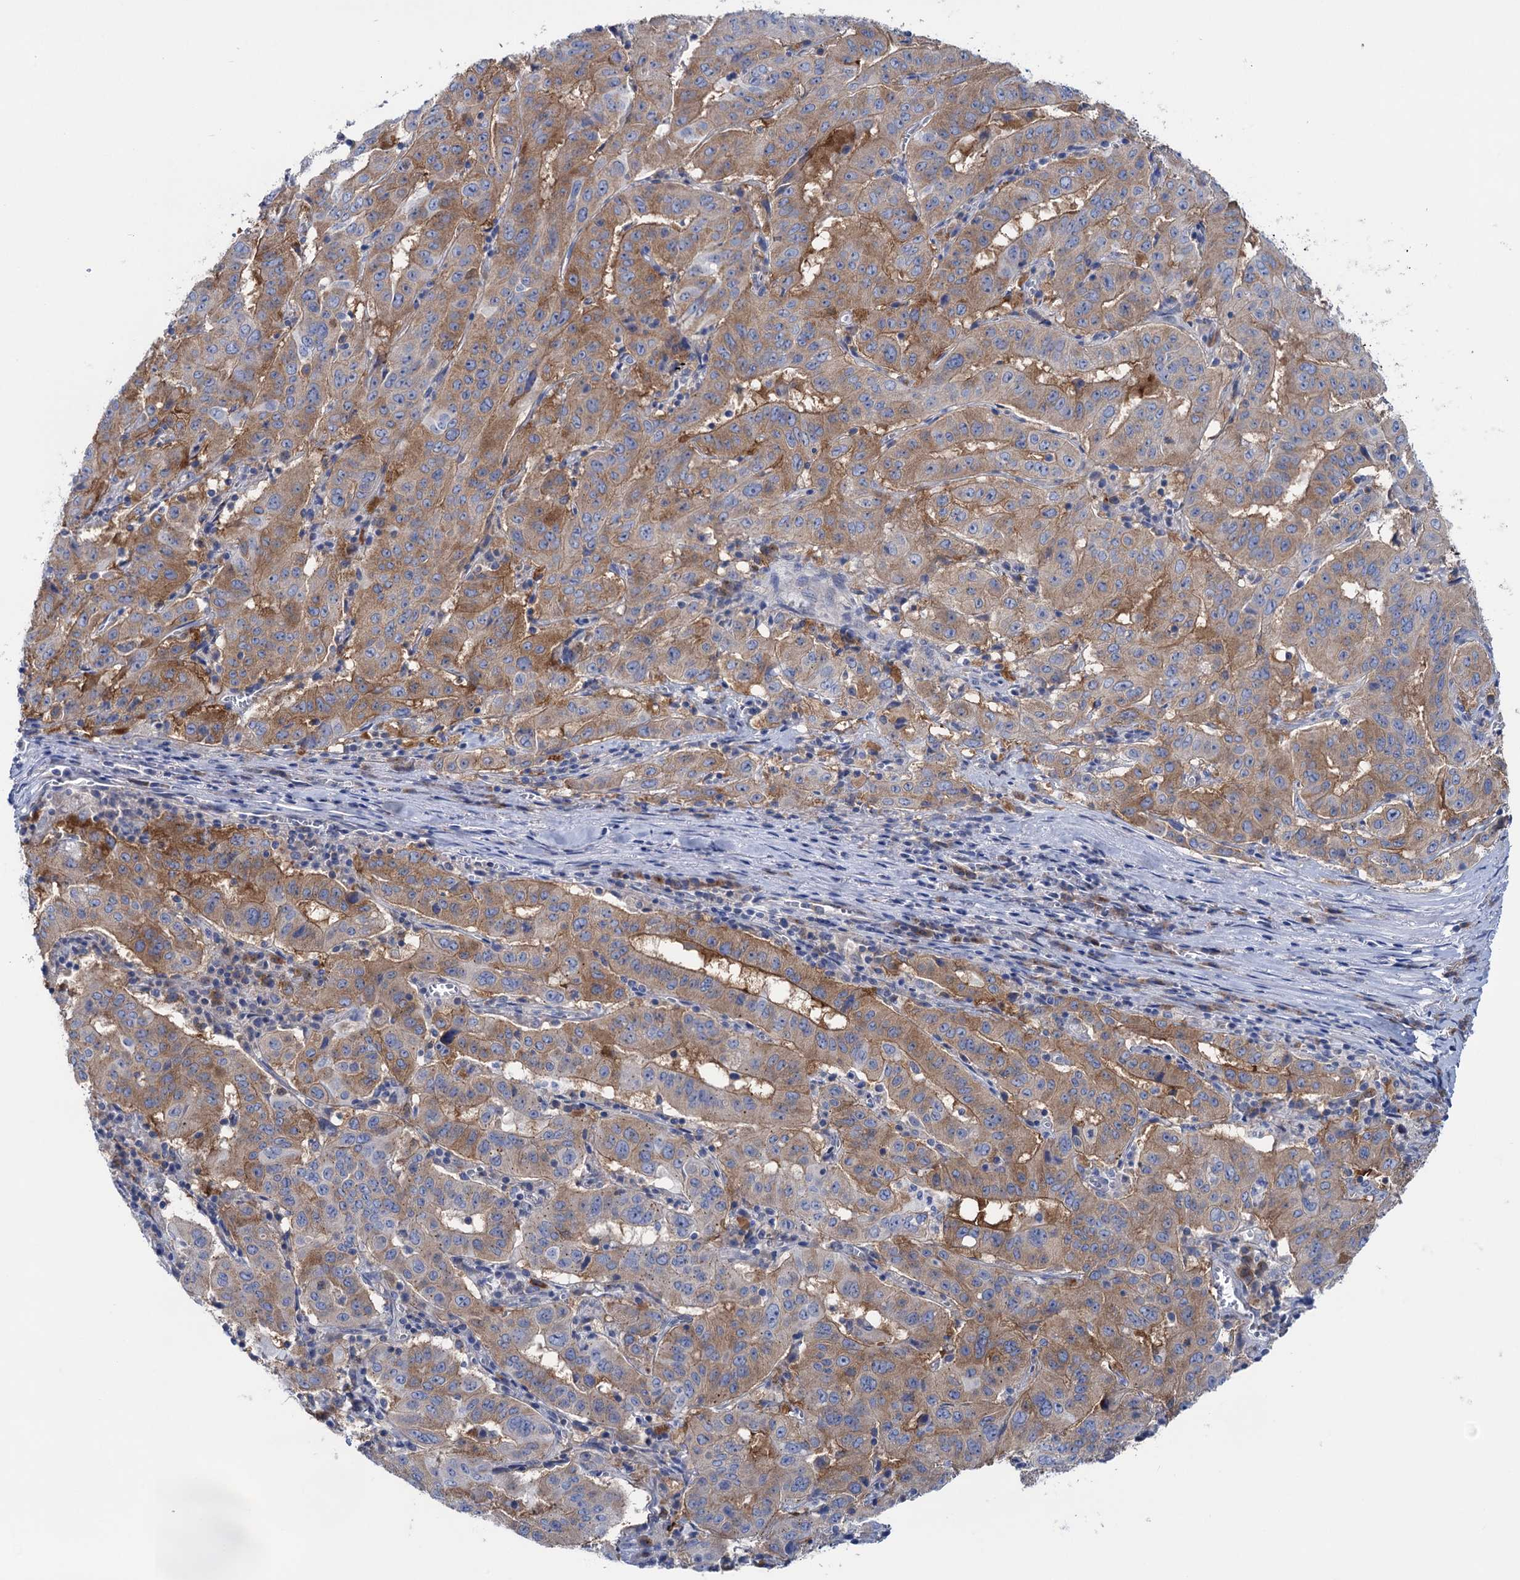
{"staining": {"intensity": "moderate", "quantity": ">75%", "location": "cytoplasmic/membranous"}, "tissue": "pancreatic cancer", "cell_type": "Tumor cells", "image_type": "cancer", "snomed": [{"axis": "morphology", "description": "Adenocarcinoma, NOS"}, {"axis": "topography", "description": "Pancreas"}], "caption": "An immunohistochemistry histopathology image of neoplastic tissue is shown. Protein staining in brown shows moderate cytoplasmic/membranous positivity in pancreatic adenocarcinoma within tumor cells.", "gene": "ZNRD2", "patient": {"sex": "male", "age": 63}}